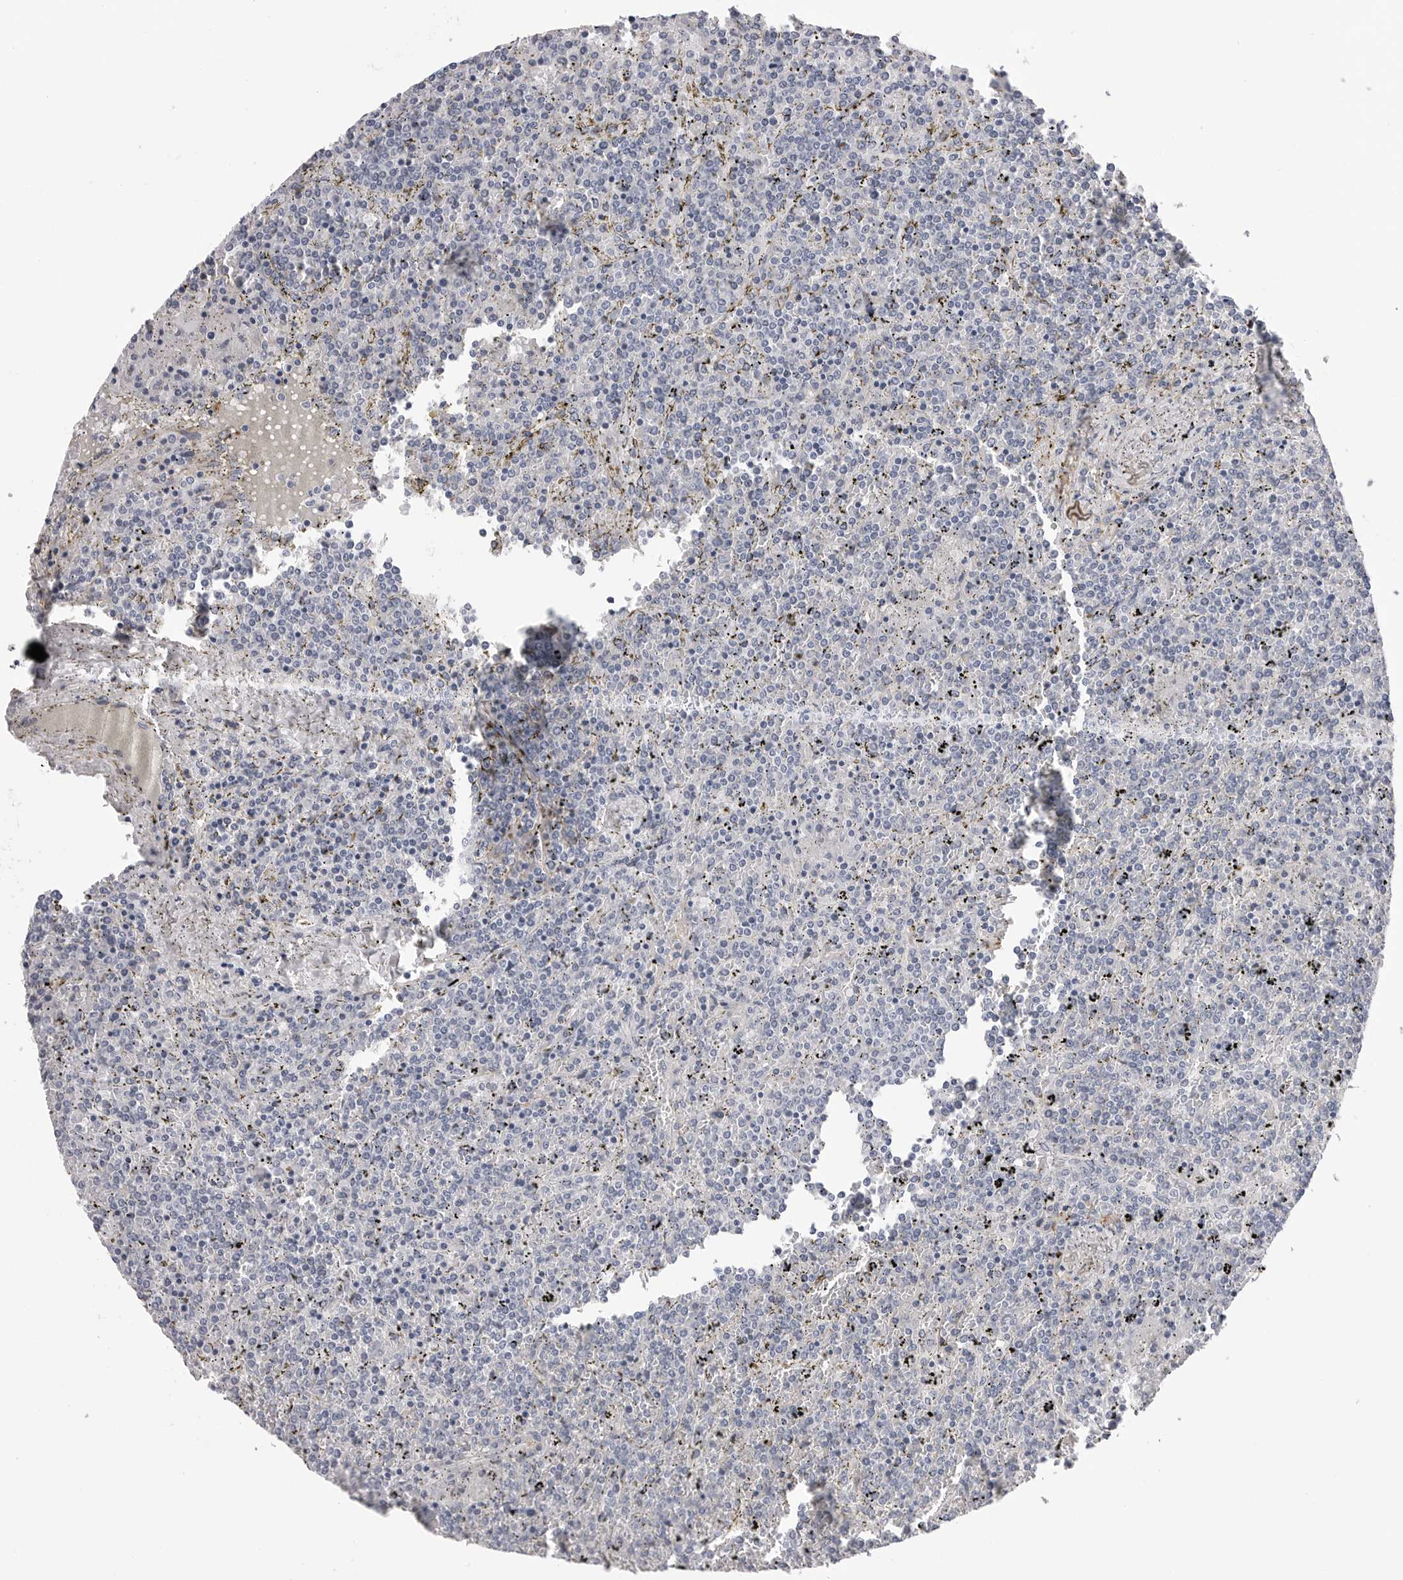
{"staining": {"intensity": "negative", "quantity": "none", "location": "none"}, "tissue": "lymphoma", "cell_type": "Tumor cells", "image_type": "cancer", "snomed": [{"axis": "morphology", "description": "Malignant lymphoma, non-Hodgkin's type, Low grade"}, {"axis": "topography", "description": "Spleen"}], "caption": "Immunohistochemistry of human lymphoma reveals no expression in tumor cells.", "gene": "AKAP12", "patient": {"sex": "female", "age": 19}}